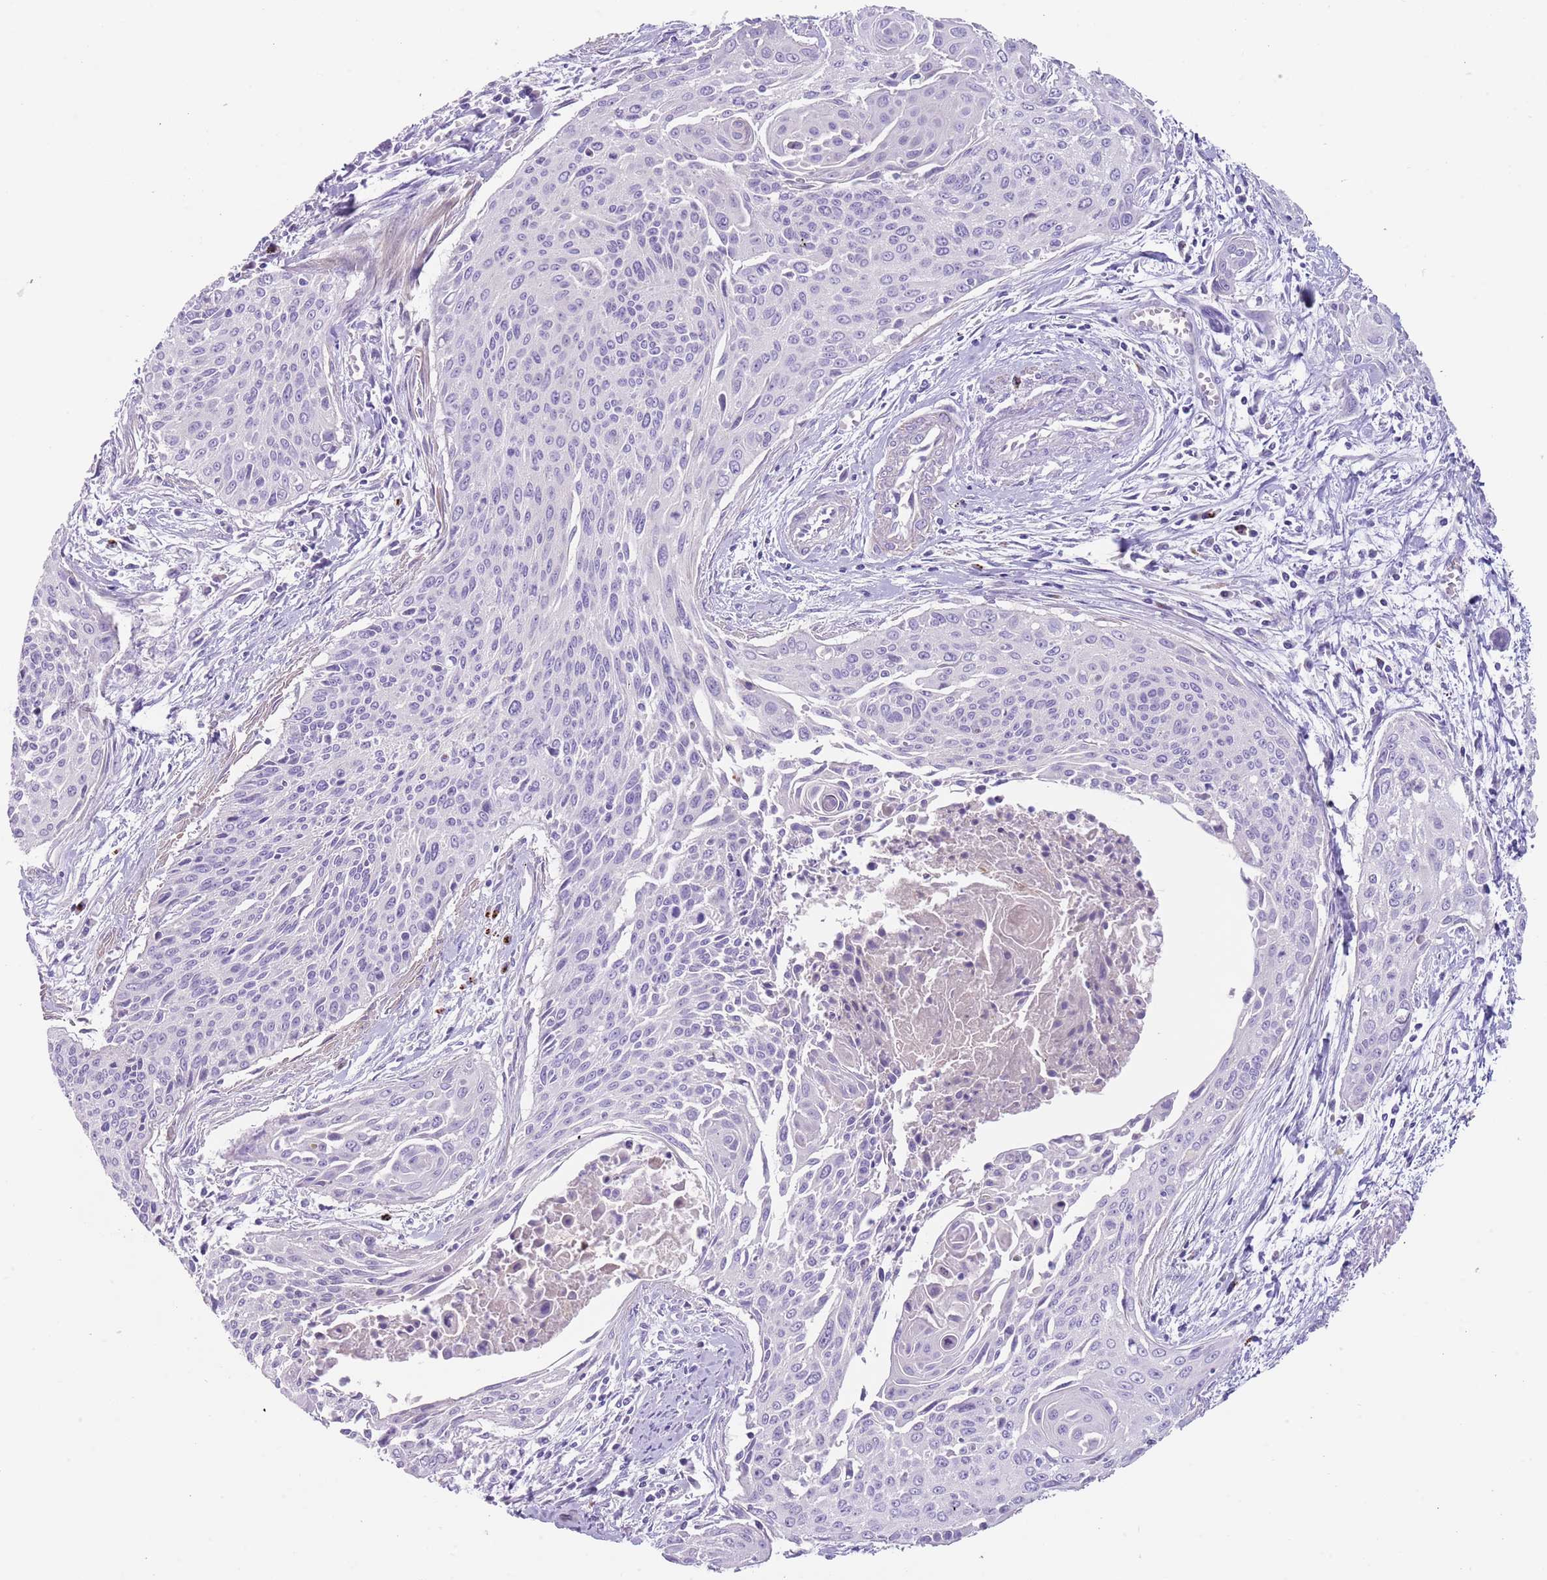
{"staining": {"intensity": "negative", "quantity": "none", "location": "none"}, "tissue": "cervical cancer", "cell_type": "Tumor cells", "image_type": "cancer", "snomed": [{"axis": "morphology", "description": "Squamous cell carcinoma, NOS"}, {"axis": "topography", "description": "Cervix"}], "caption": "IHC photomicrograph of neoplastic tissue: cervical cancer (squamous cell carcinoma) stained with DAB (3,3'-diaminobenzidine) reveals no significant protein positivity in tumor cells.", "gene": "LRRN3", "patient": {"sex": "female", "age": 55}}